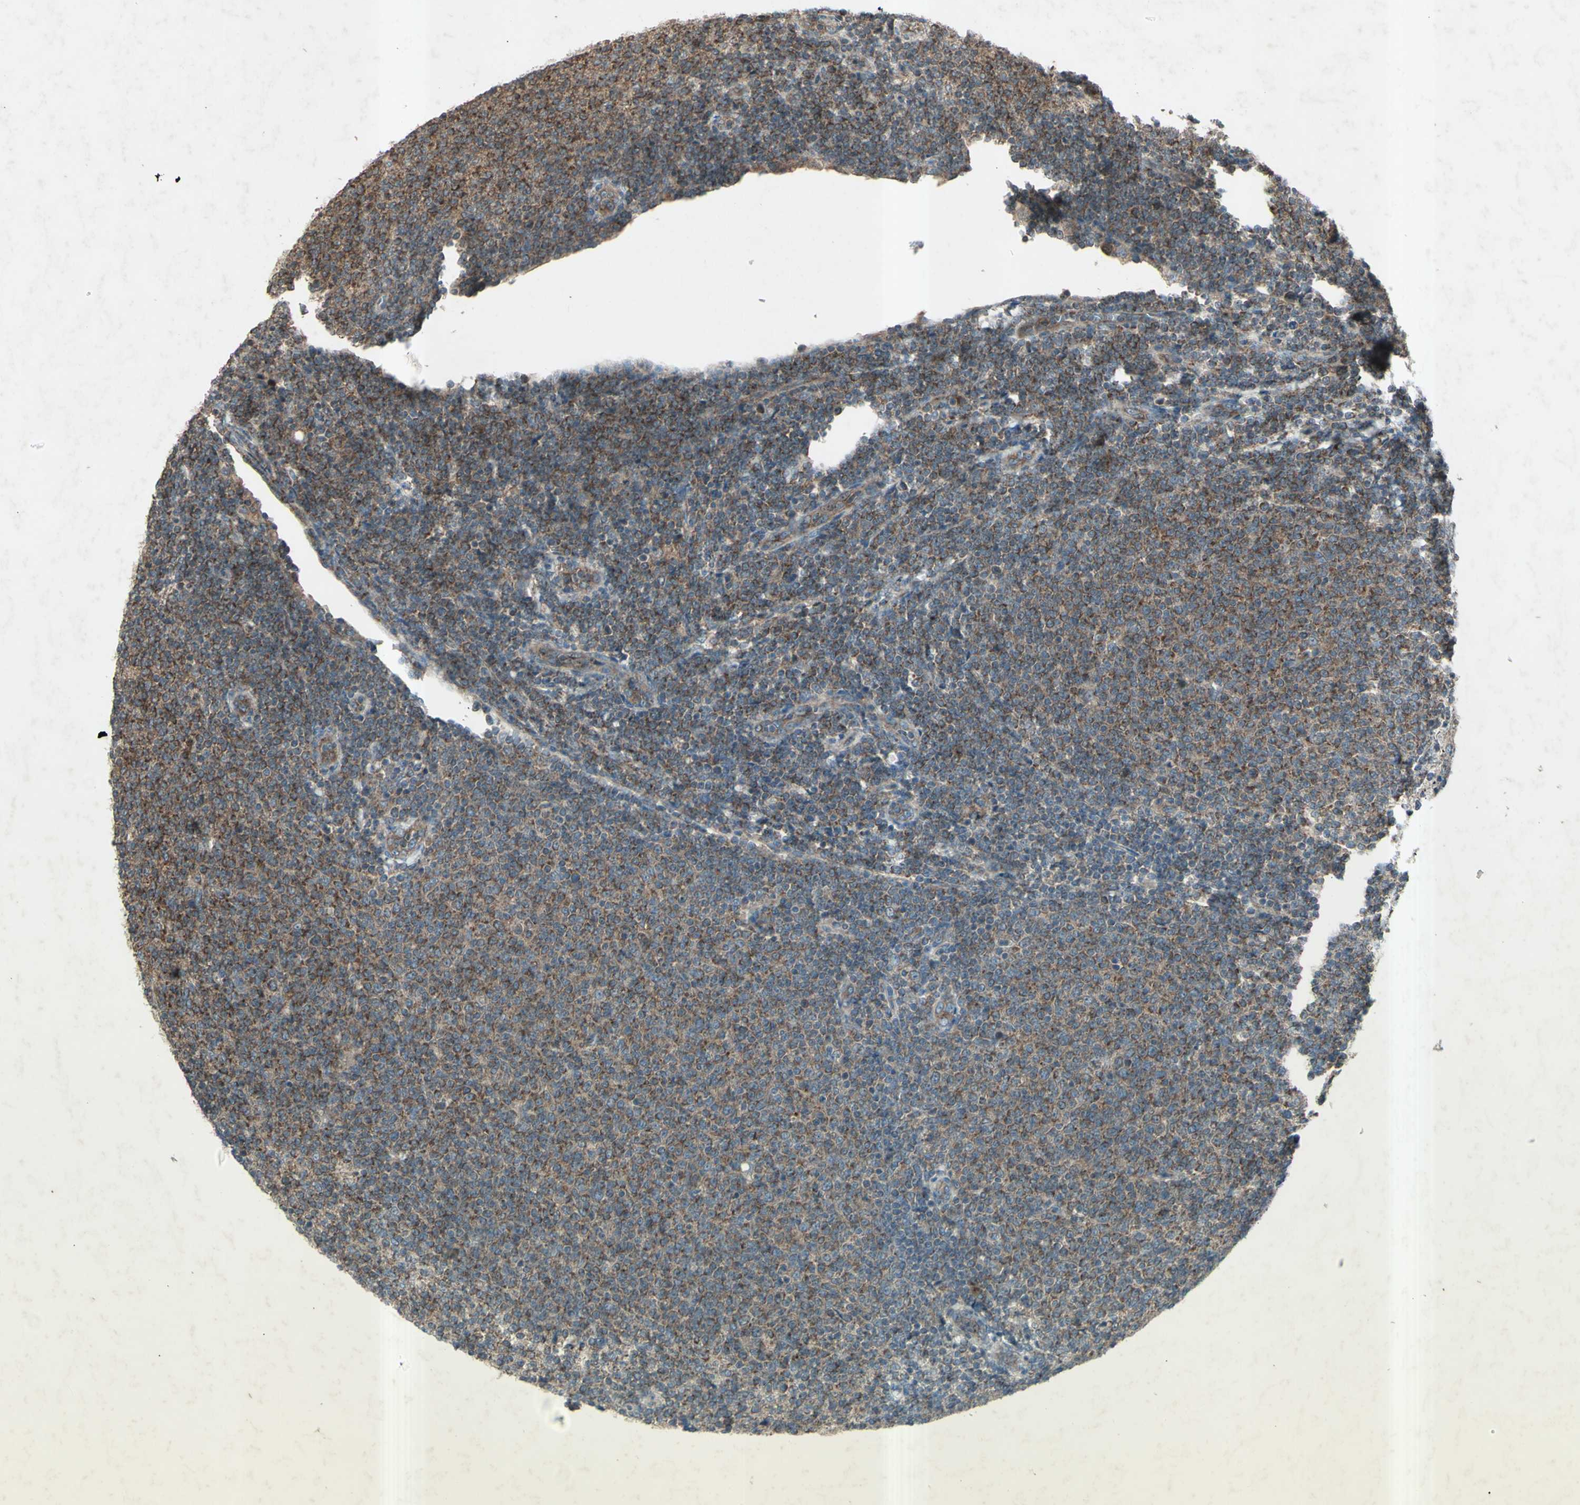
{"staining": {"intensity": "moderate", "quantity": ">75%", "location": "cytoplasmic/membranous"}, "tissue": "lymphoma", "cell_type": "Tumor cells", "image_type": "cancer", "snomed": [{"axis": "morphology", "description": "Malignant lymphoma, non-Hodgkin's type, Low grade"}, {"axis": "topography", "description": "Lymph node"}], "caption": "High-magnification brightfield microscopy of low-grade malignant lymphoma, non-Hodgkin's type stained with DAB (3,3'-diaminobenzidine) (brown) and counterstained with hematoxylin (blue). tumor cells exhibit moderate cytoplasmic/membranous staining is present in approximately>75% of cells. (DAB = brown stain, brightfield microscopy at high magnification).", "gene": "AP1G1", "patient": {"sex": "male", "age": 66}}